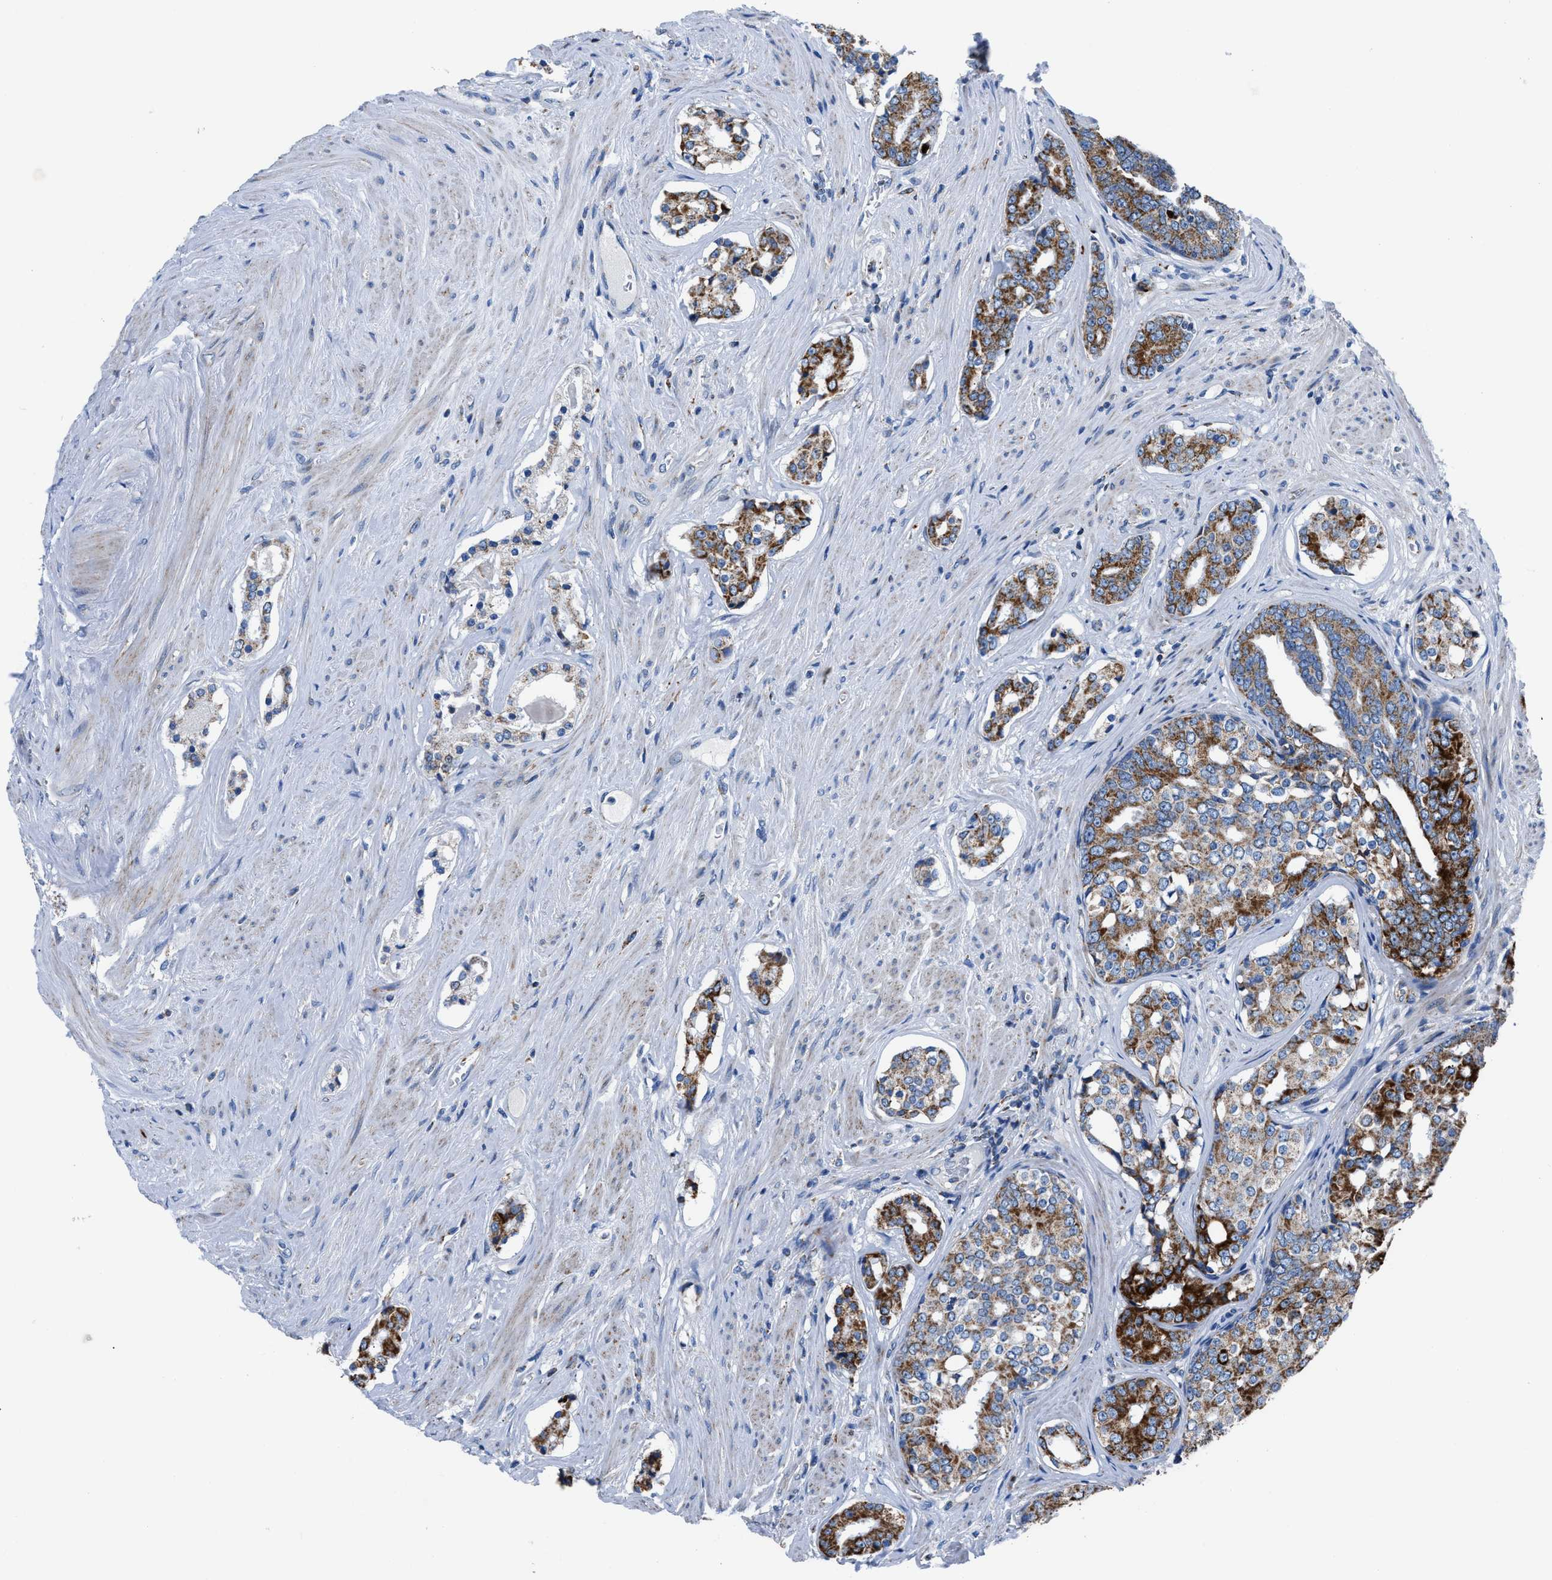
{"staining": {"intensity": "strong", "quantity": ">75%", "location": "cytoplasmic/membranous"}, "tissue": "prostate cancer", "cell_type": "Tumor cells", "image_type": "cancer", "snomed": [{"axis": "morphology", "description": "Adenocarcinoma, High grade"}, {"axis": "topography", "description": "Prostate"}], "caption": "Protein expression analysis of human prostate cancer reveals strong cytoplasmic/membranous expression in approximately >75% of tumor cells.", "gene": "ZDHHC3", "patient": {"sex": "male", "age": 71}}